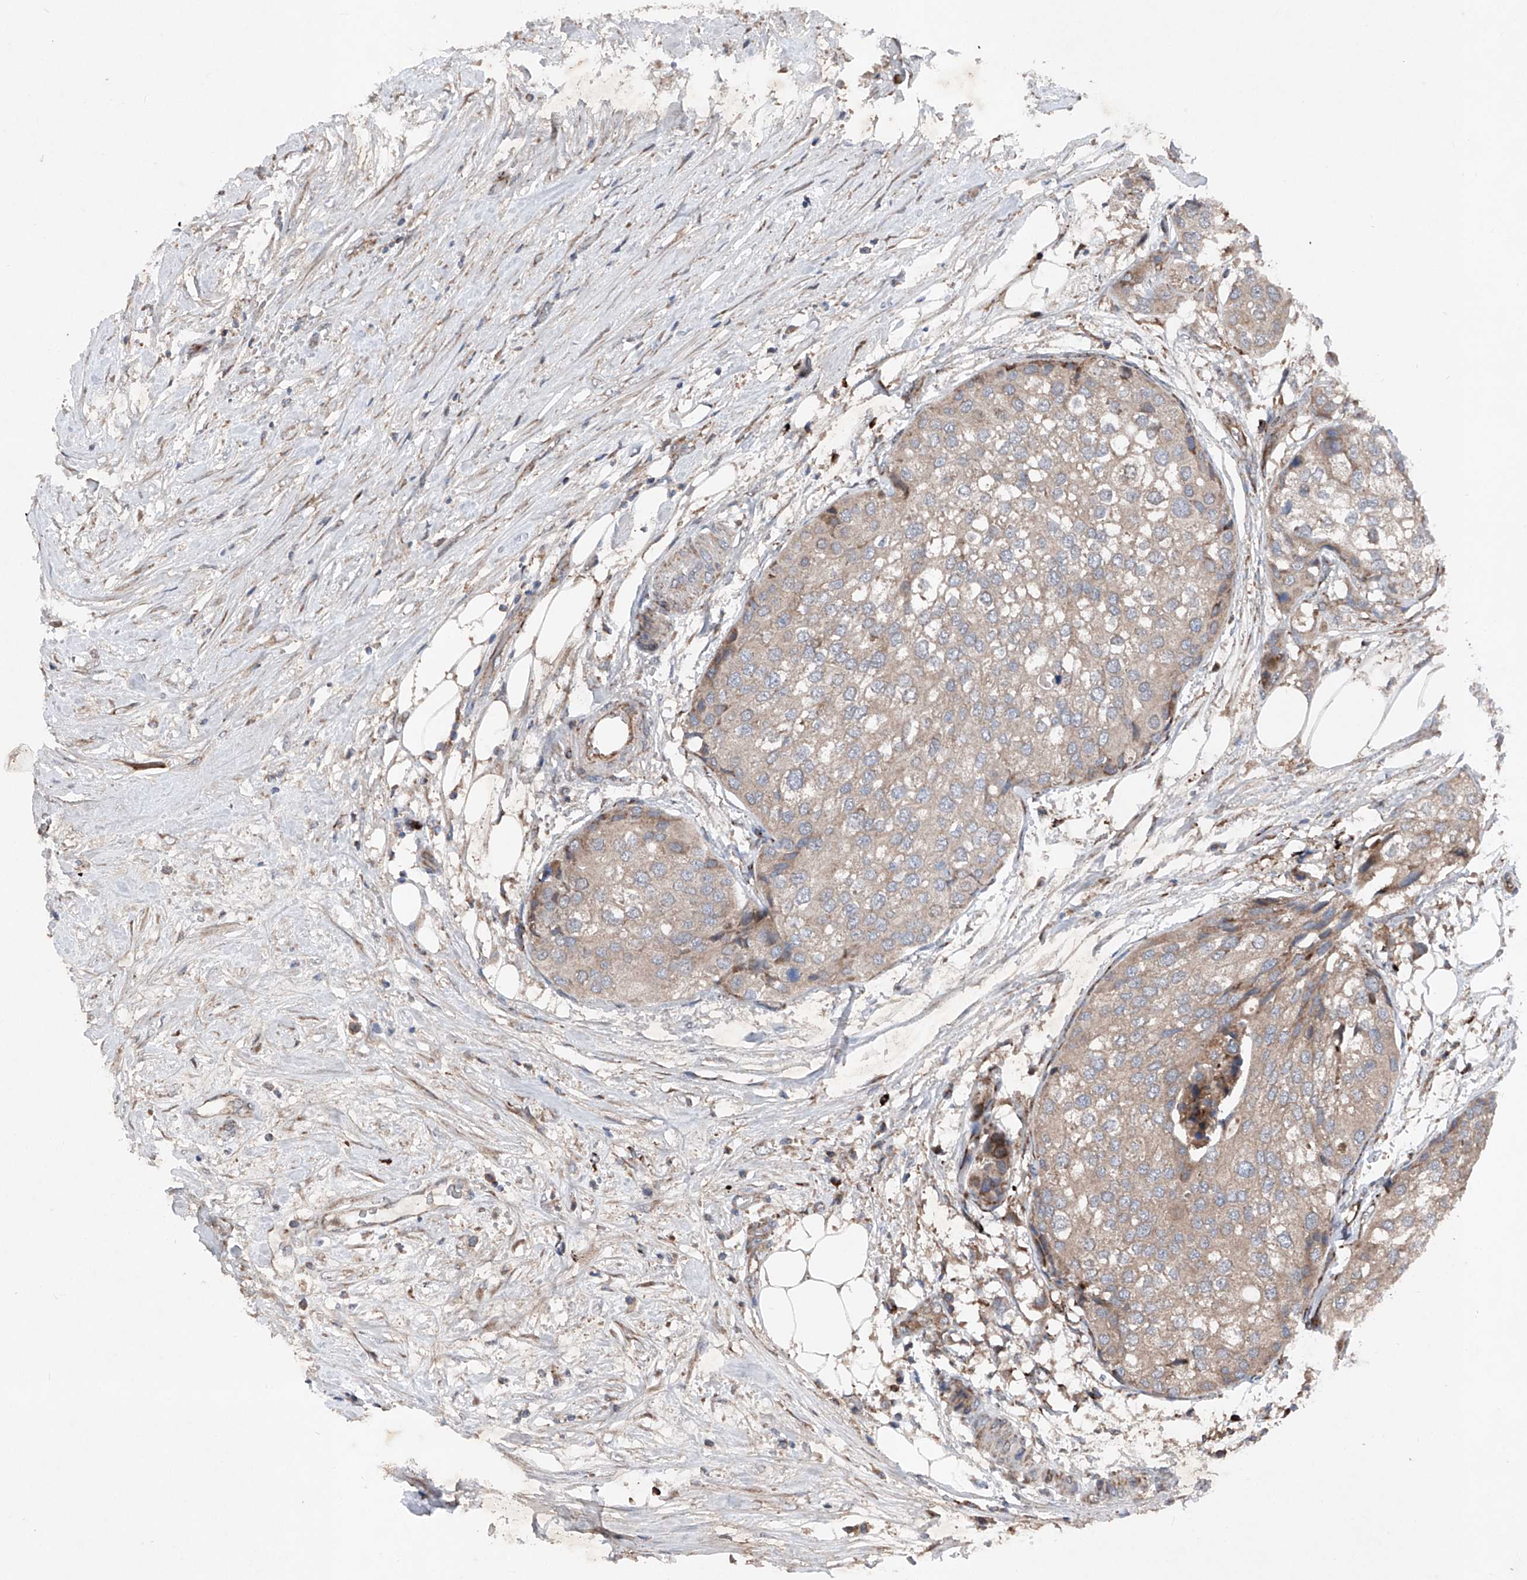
{"staining": {"intensity": "moderate", "quantity": "25%-75%", "location": "cytoplasmic/membranous"}, "tissue": "urothelial cancer", "cell_type": "Tumor cells", "image_type": "cancer", "snomed": [{"axis": "morphology", "description": "Urothelial carcinoma, High grade"}, {"axis": "topography", "description": "Urinary bladder"}], "caption": "A photomicrograph showing moderate cytoplasmic/membranous expression in approximately 25%-75% of tumor cells in high-grade urothelial carcinoma, as visualized by brown immunohistochemical staining.", "gene": "DAD1", "patient": {"sex": "male", "age": 64}}